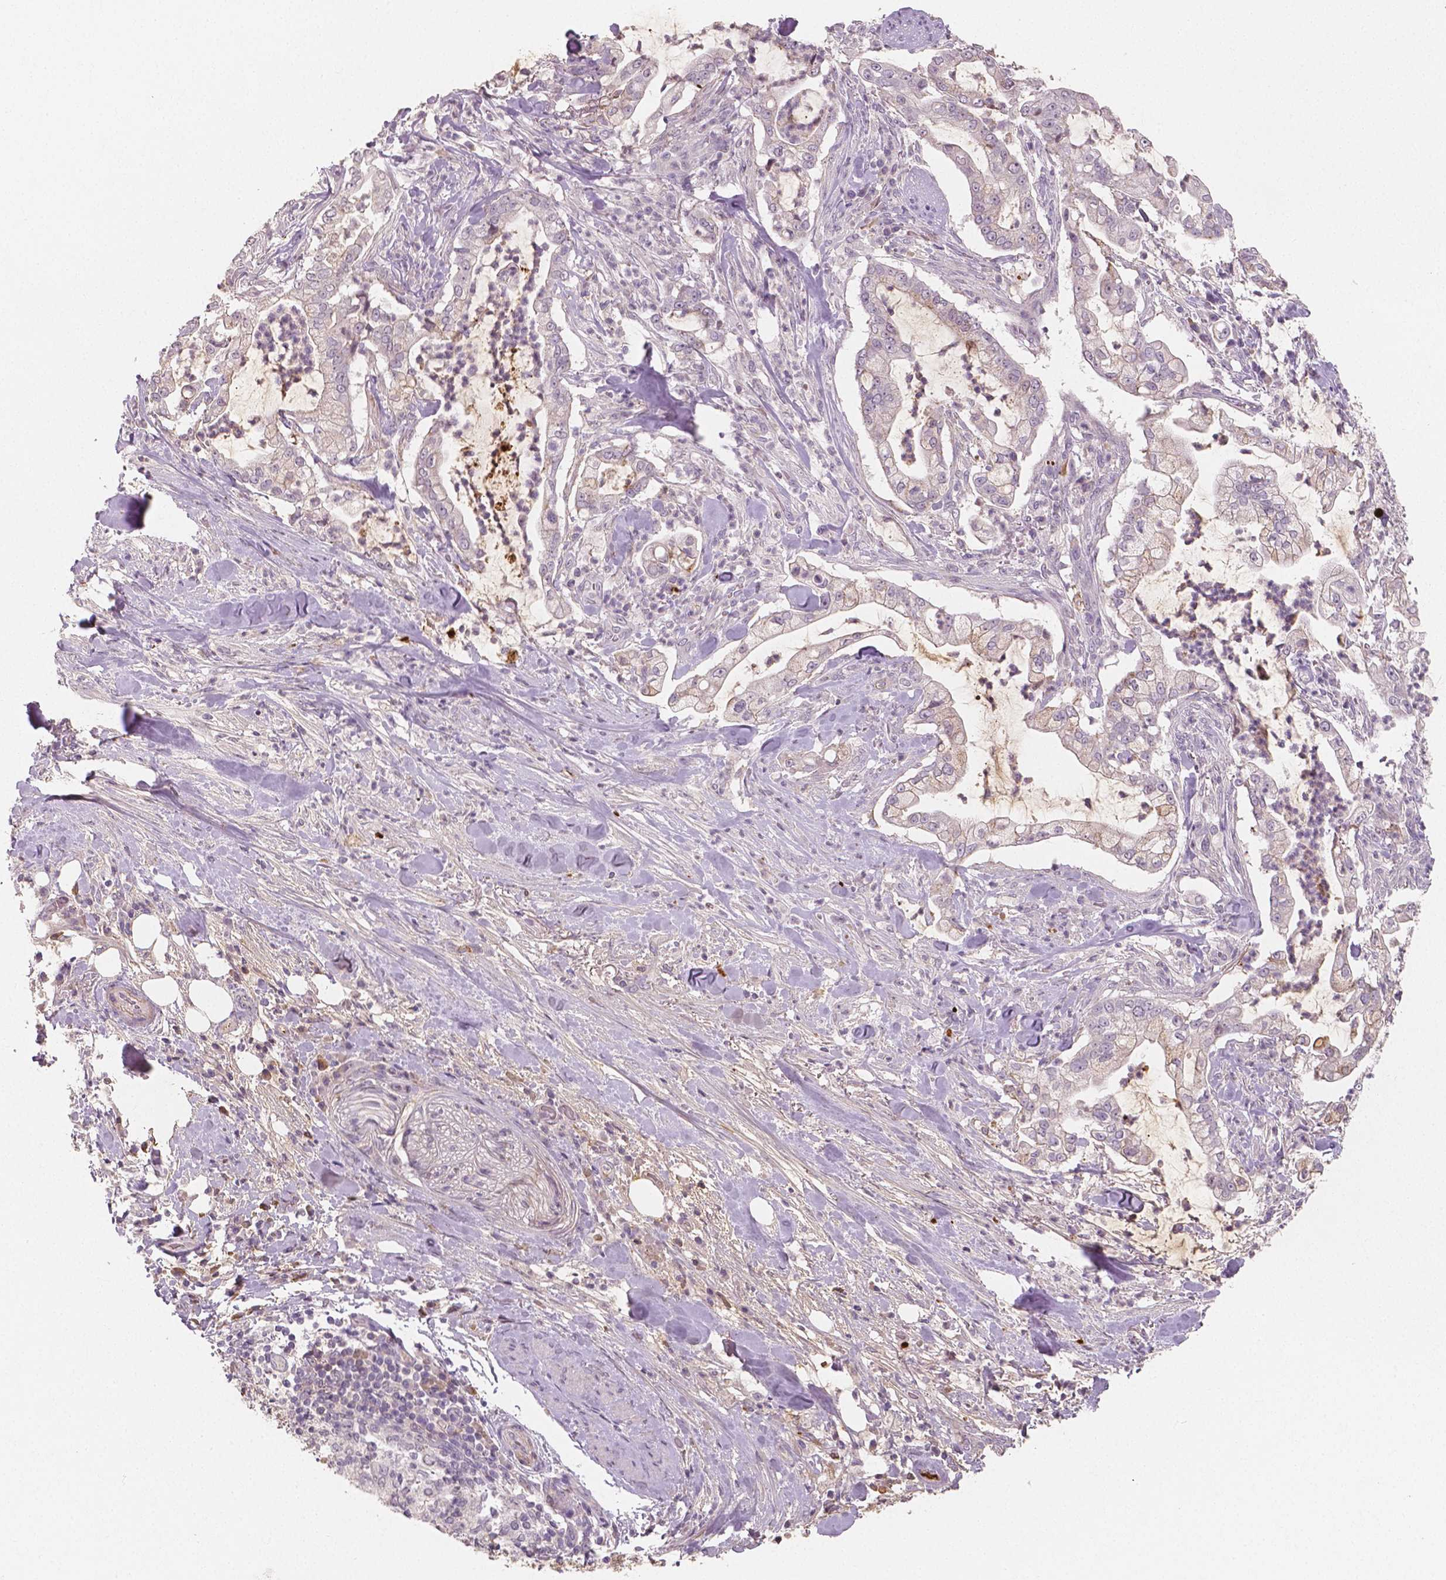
{"staining": {"intensity": "weak", "quantity": "25%-75%", "location": "cytoplasmic/membranous"}, "tissue": "pancreatic cancer", "cell_type": "Tumor cells", "image_type": "cancer", "snomed": [{"axis": "morphology", "description": "Adenocarcinoma, NOS"}, {"axis": "topography", "description": "Pancreas"}], "caption": "Immunohistochemical staining of pancreatic adenocarcinoma exhibits low levels of weak cytoplasmic/membranous positivity in about 25%-75% of tumor cells.", "gene": "APOA4", "patient": {"sex": "female", "age": 69}}